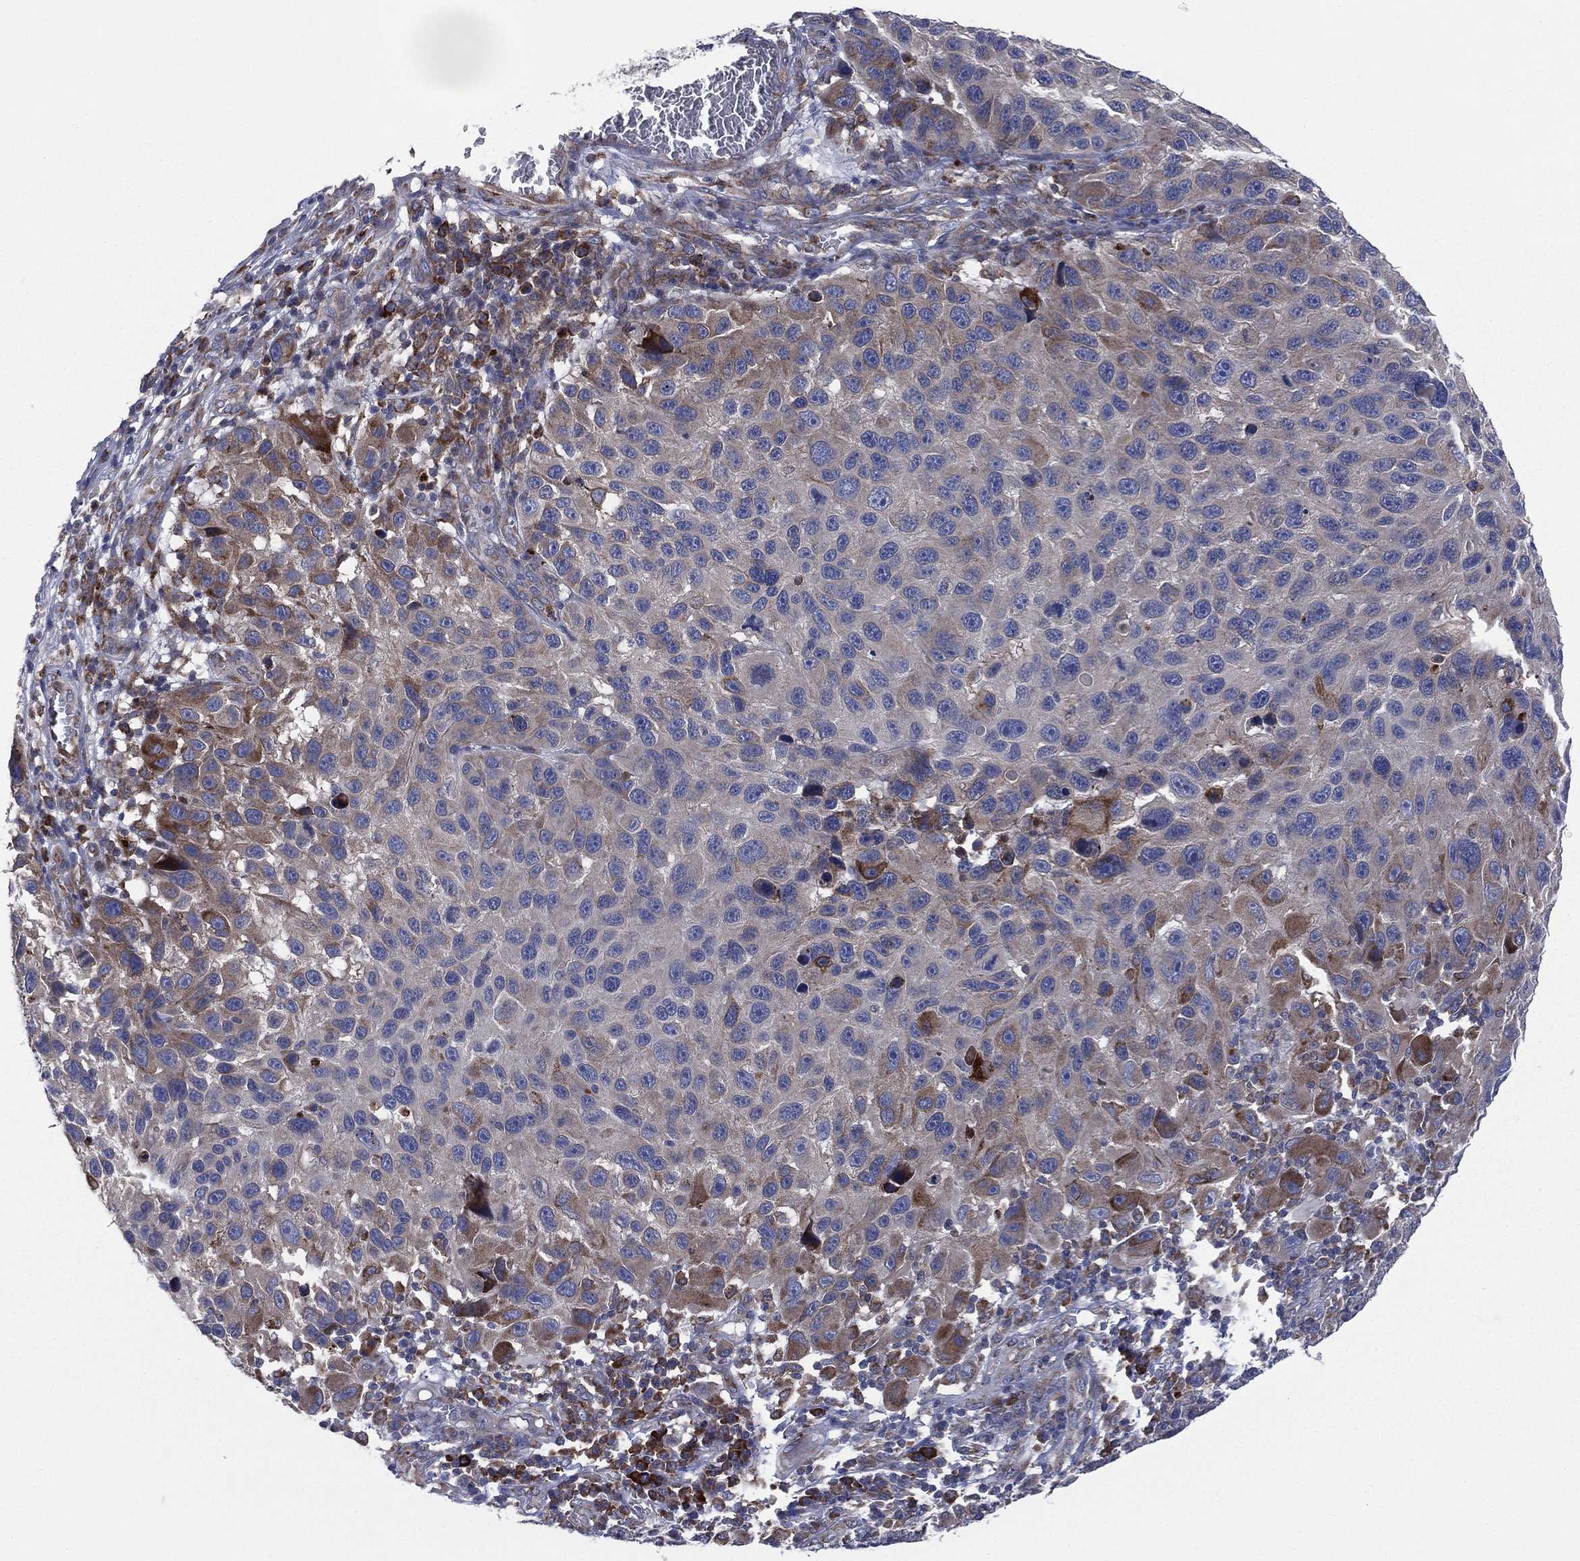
{"staining": {"intensity": "moderate", "quantity": "<25%", "location": "cytoplasmic/membranous"}, "tissue": "melanoma", "cell_type": "Tumor cells", "image_type": "cancer", "snomed": [{"axis": "morphology", "description": "Malignant melanoma, NOS"}, {"axis": "topography", "description": "Skin"}], "caption": "Human melanoma stained with a protein marker shows moderate staining in tumor cells.", "gene": "CCDC159", "patient": {"sex": "male", "age": 53}}